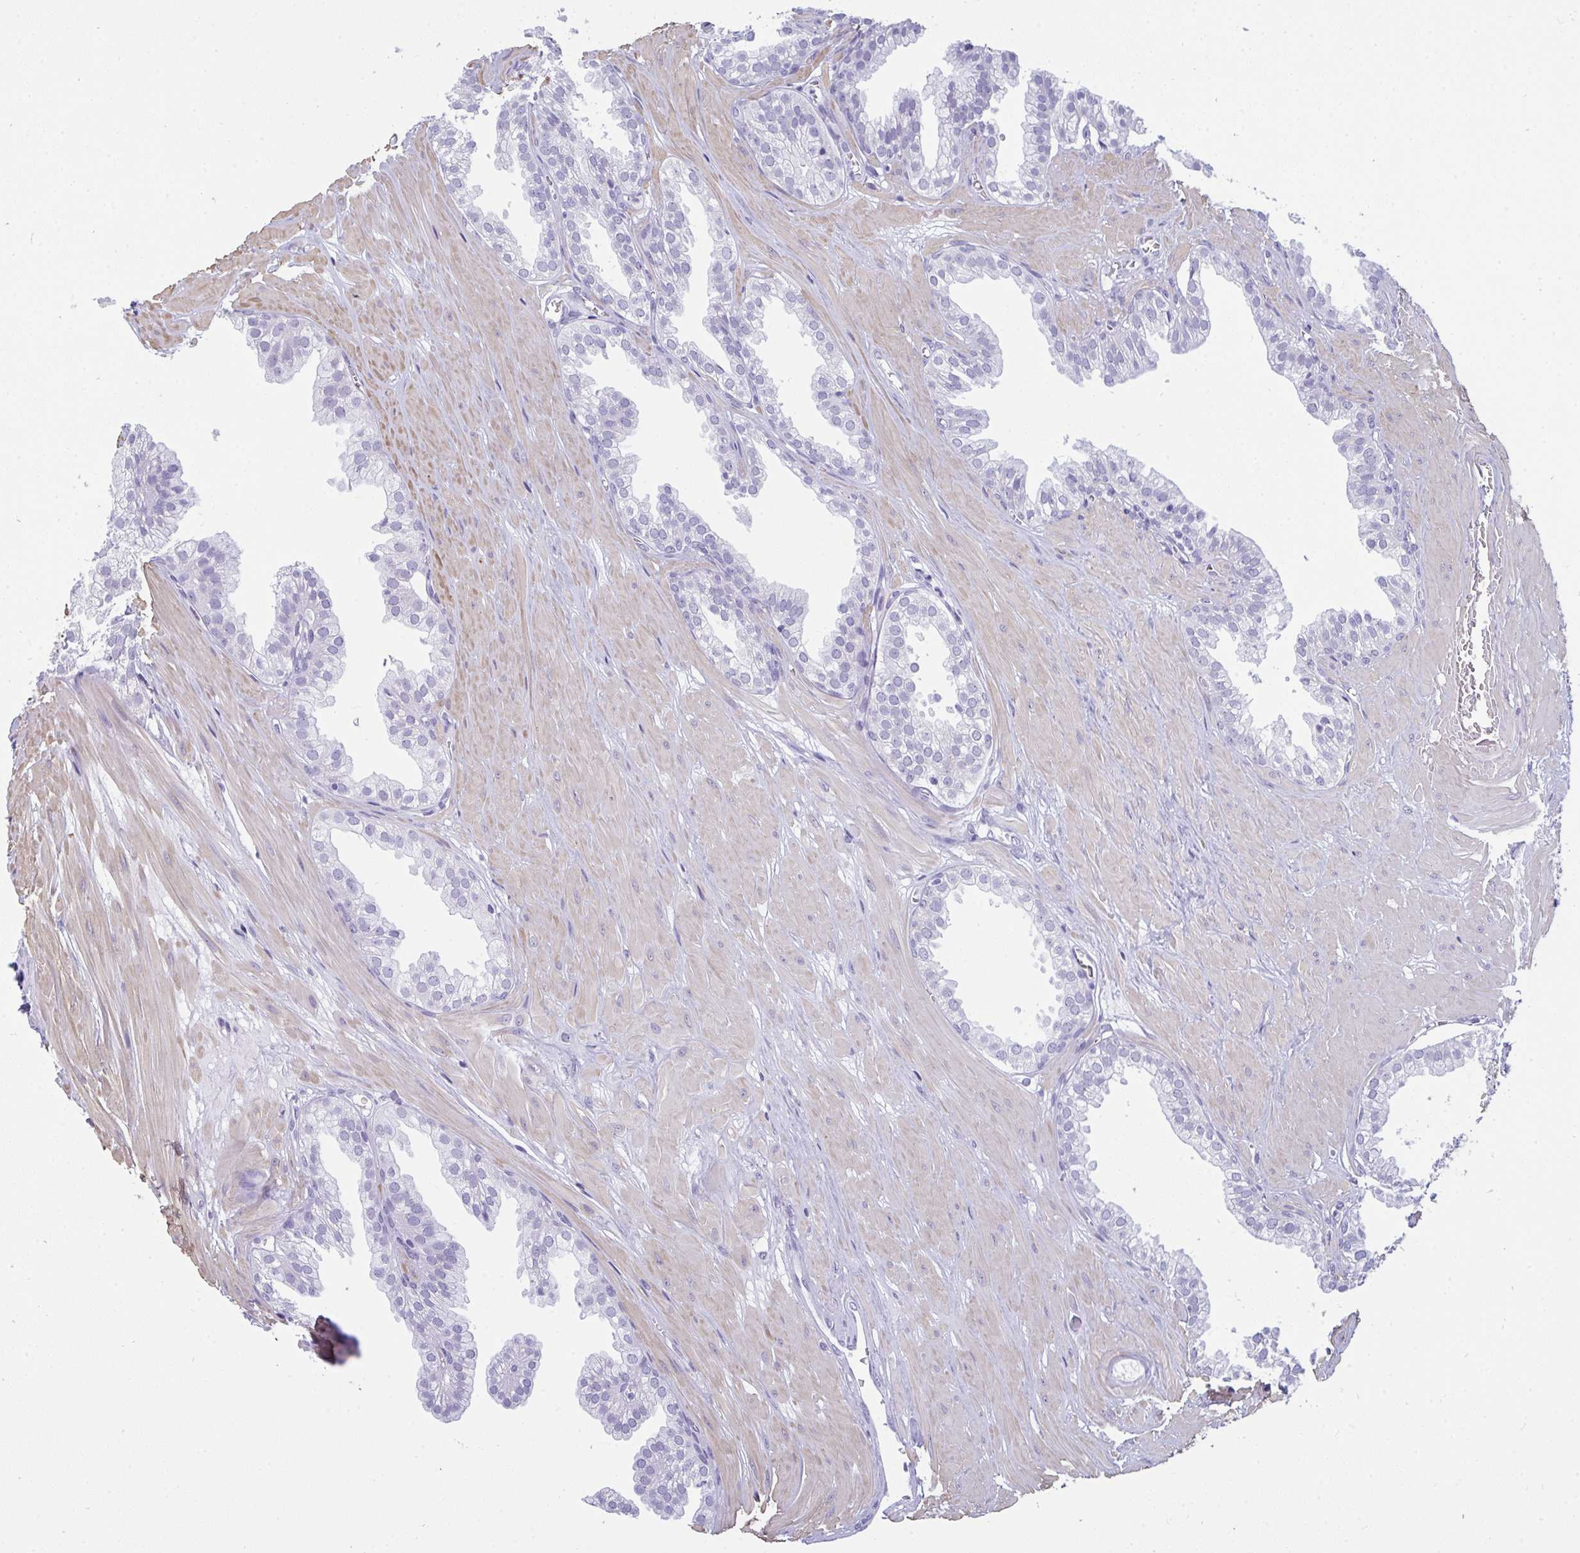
{"staining": {"intensity": "negative", "quantity": "none", "location": "none"}, "tissue": "prostate", "cell_type": "Glandular cells", "image_type": "normal", "snomed": [{"axis": "morphology", "description": "Normal tissue, NOS"}, {"axis": "topography", "description": "Prostate"}, {"axis": "topography", "description": "Peripheral nerve tissue"}], "caption": "Immunohistochemistry of normal prostate demonstrates no expression in glandular cells. The staining was performed using DAB to visualize the protein expression in brown, while the nuclei were stained in blue with hematoxylin (Magnification: 20x).", "gene": "SUZ12", "patient": {"sex": "male", "age": 55}}